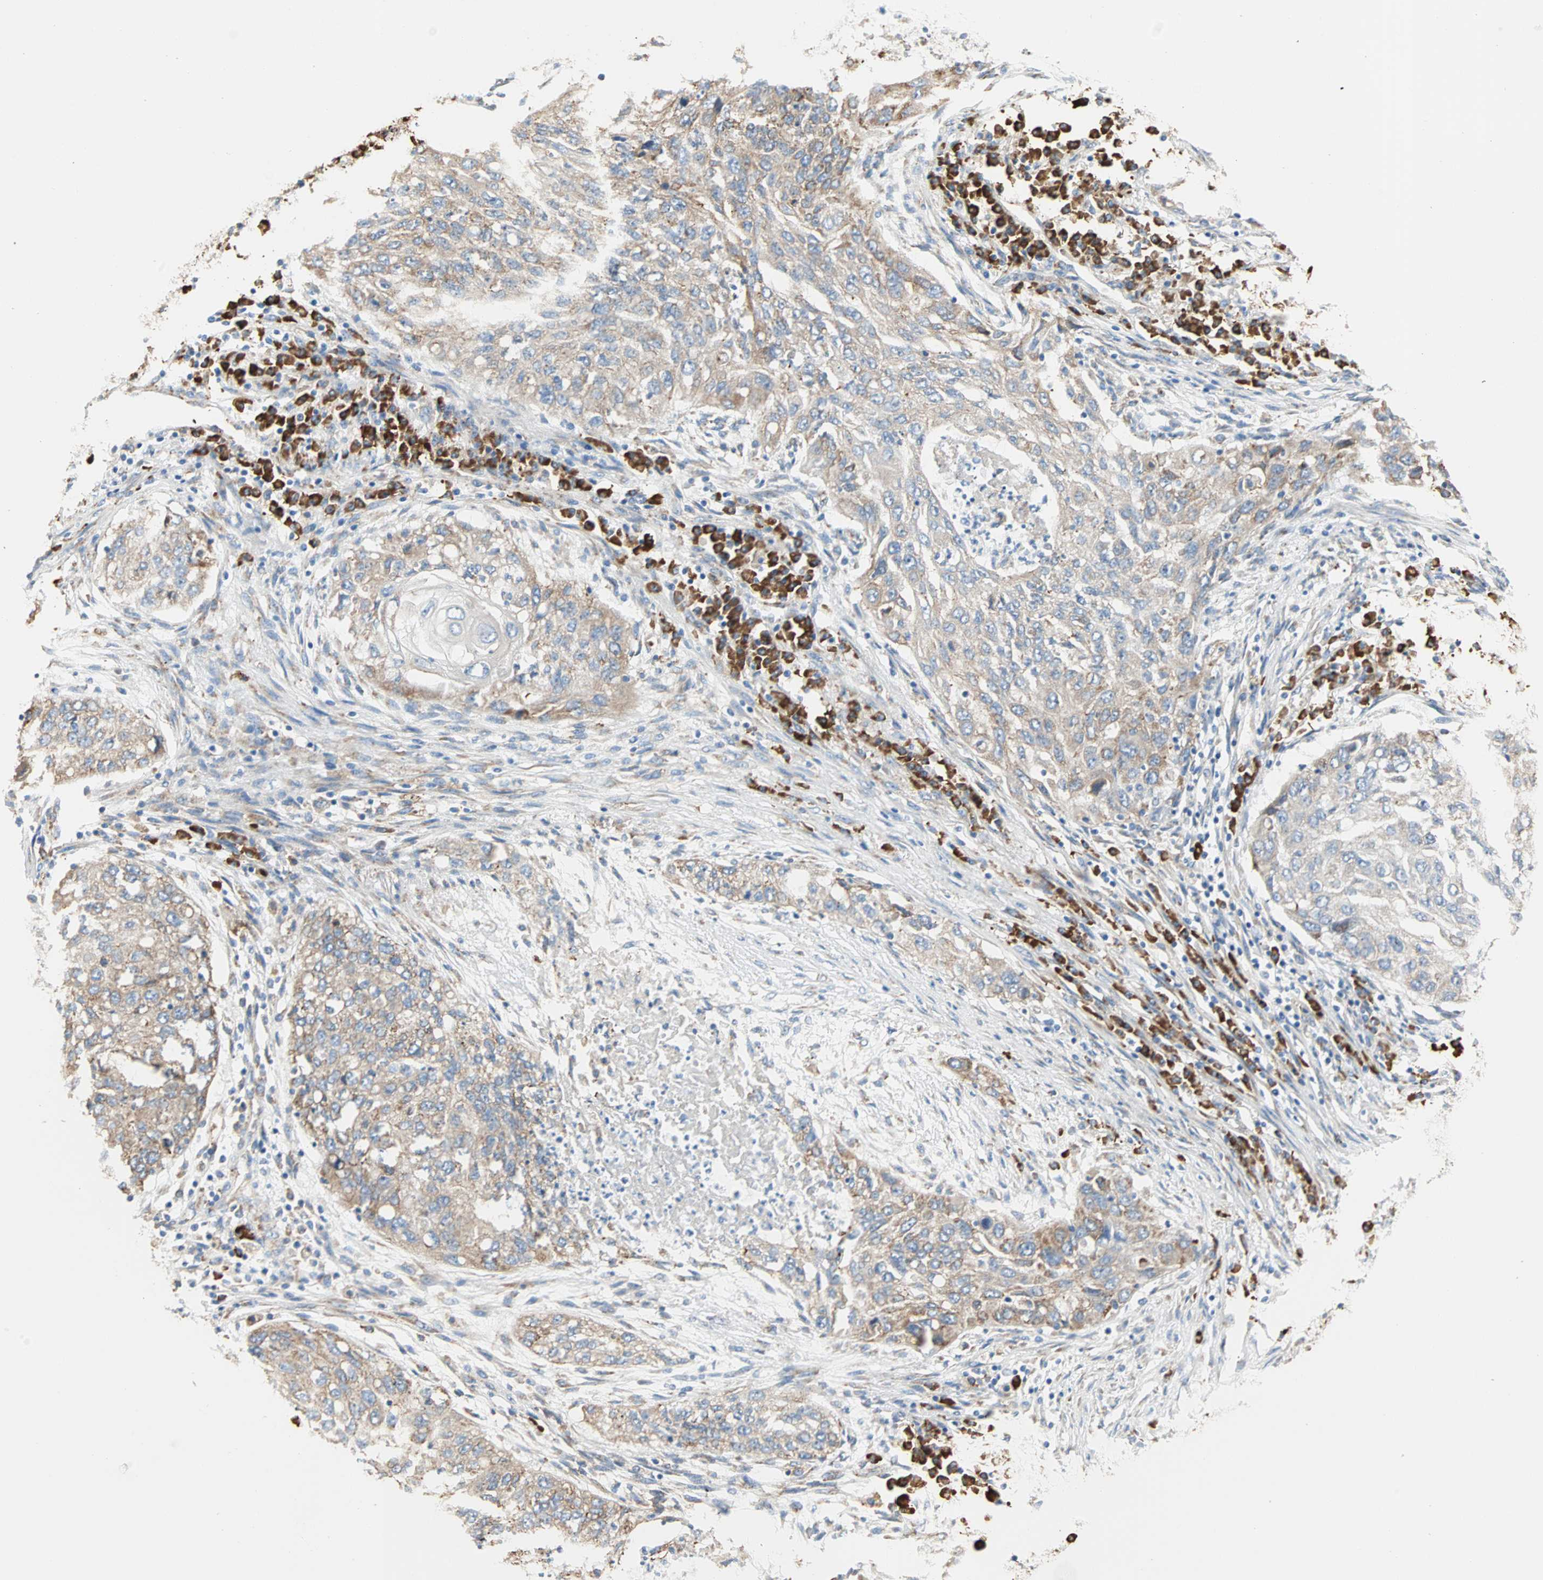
{"staining": {"intensity": "weak", "quantity": ">75%", "location": "cytoplasmic/membranous"}, "tissue": "lung cancer", "cell_type": "Tumor cells", "image_type": "cancer", "snomed": [{"axis": "morphology", "description": "Squamous cell carcinoma, NOS"}, {"axis": "topography", "description": "Lung"}], "caption": "A brown stain labels weak cytoplasmic/membranous staining of a protein in lung cancer tumor cells. The protein is stained brown, and the nuclei are stained in blue (DAB IHC with brightfield microscopy, high magnification).", "gene": "PLCXD1", "patient": {"sex": "female", "age": 63}}